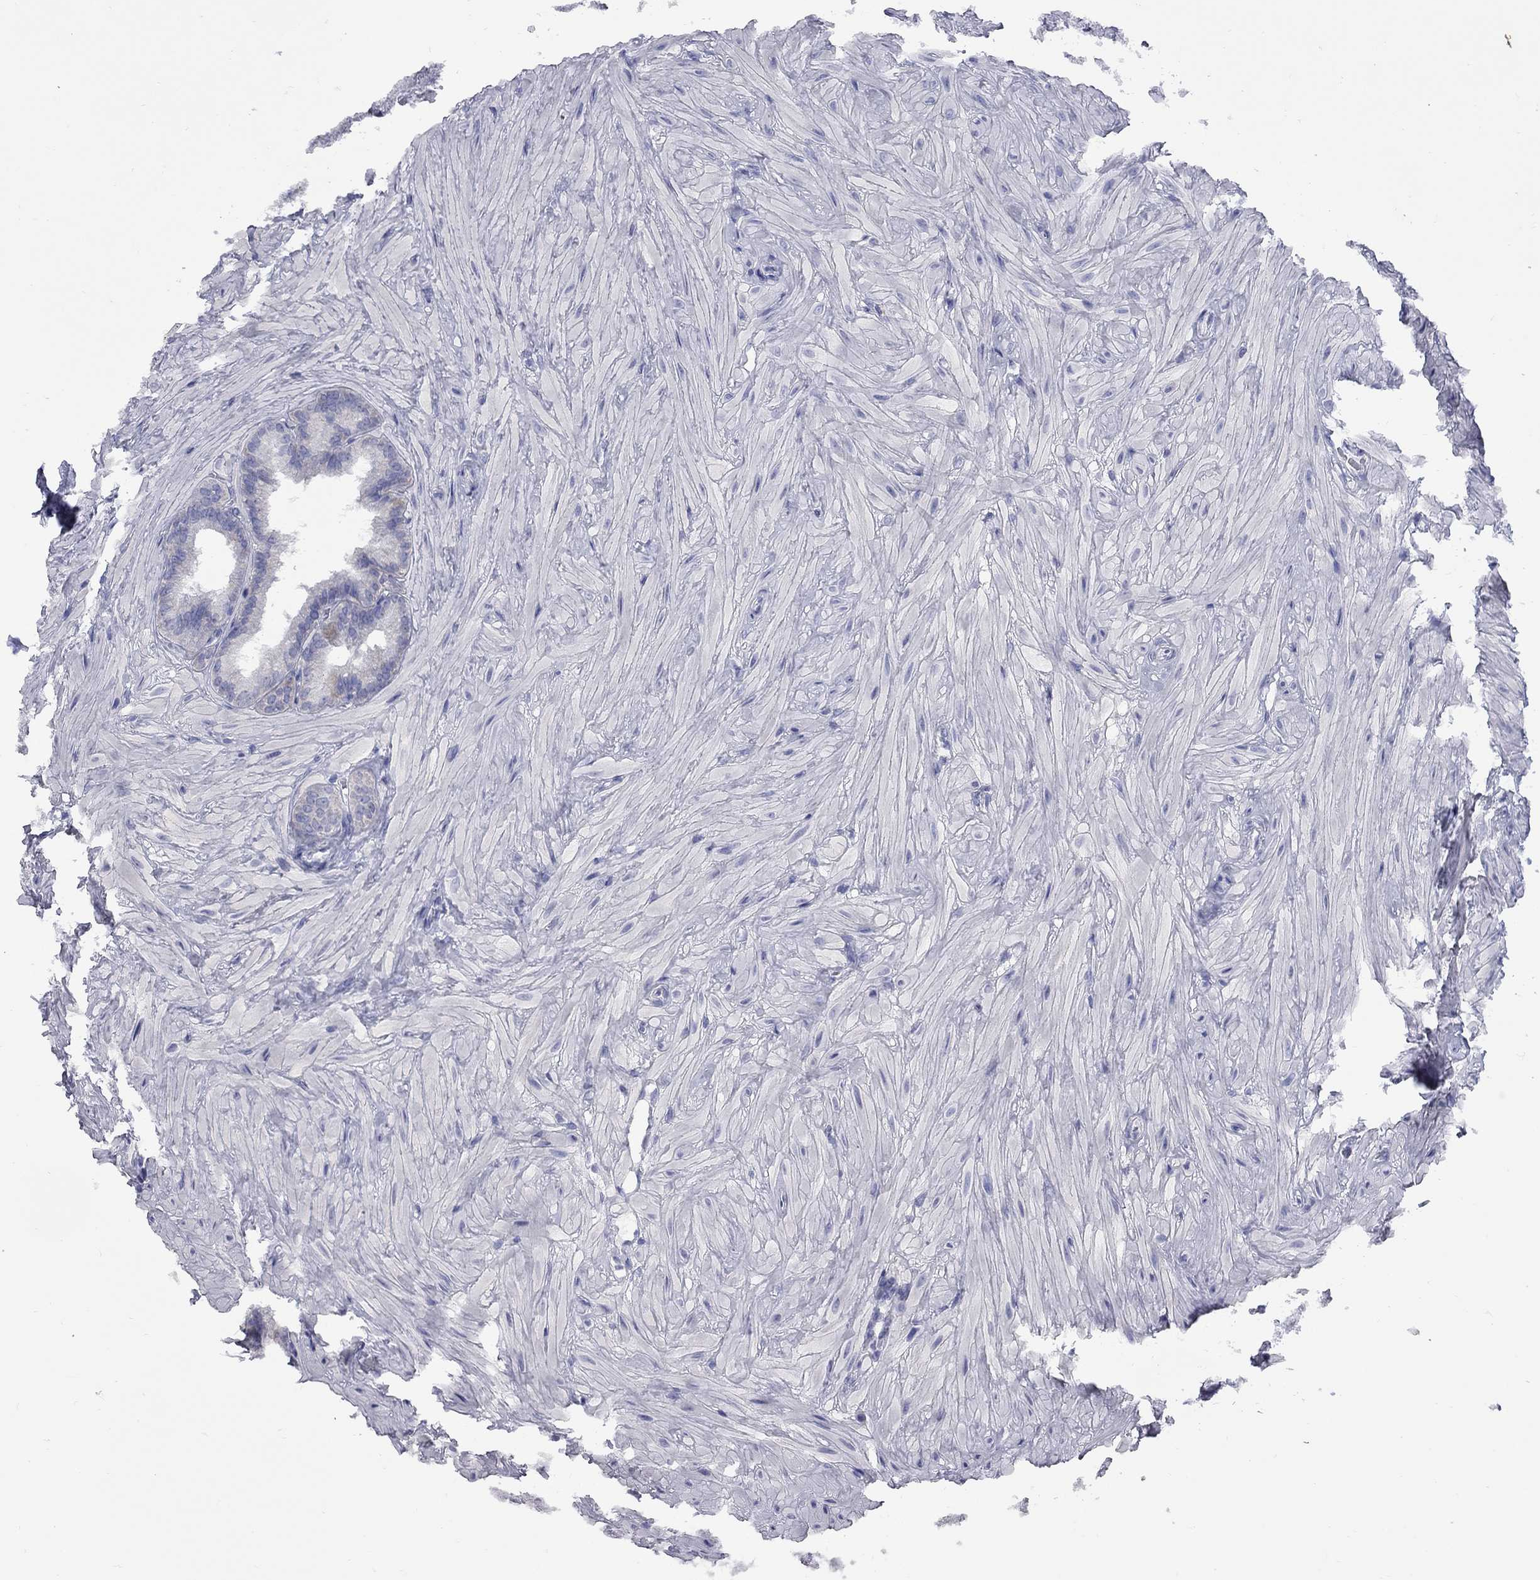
{"staining": {"intensity": "negative", "quantity": "none", "location": "none"}, "tissue": "seminal vesicle", "cell_type": "Glandular cells", "image_type": "normal", "snomed": [{"axis": "morphology", "description": "Normal tissue, NOS"}, {"axis": "topography", "description": "Seminal veicle"}], "caption": "DAB (3,3'-diaminobenzidine) immunohistochemical staining of normal seminal vesicle exhibits no significant expression in glandular cells.", "gene": "ABCB4", "patient": {"sex": "male", "age": 37}}